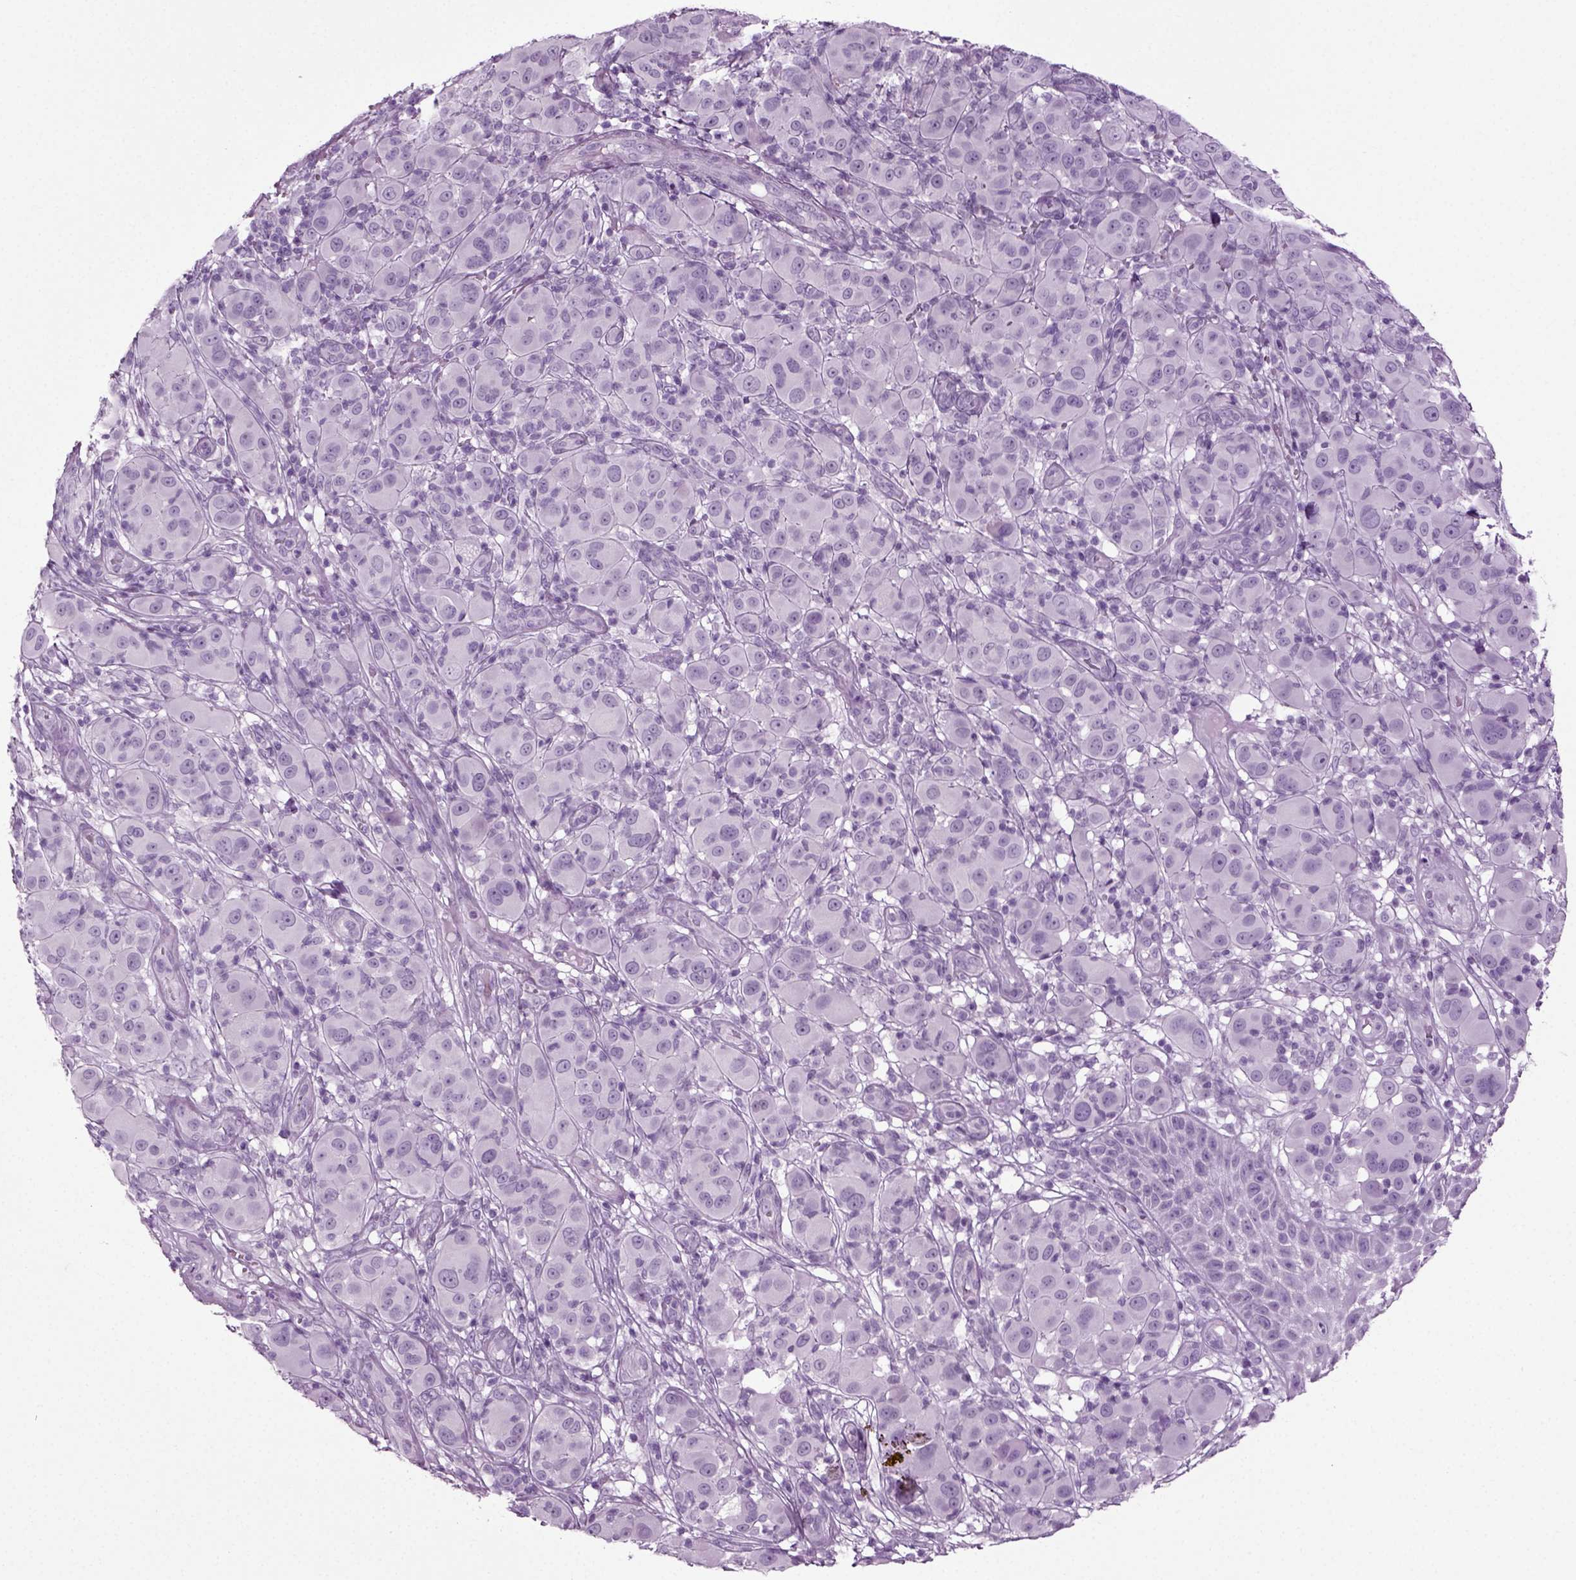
{"staining": {"intensity": "negative", "quantity": "none", "location": "none"}, "tissue": "melanoma", "cell_type": "Tumor cells", "image_type": "cancer", "snomed": [{"axis": "morphology", "description": "Malignant melanoma, NOS"}, {"axis": "topography", "description": "Skin"}], "caption": "The immunohistochemistry (IHC) image has no significant staining in tumor cells of melanoma tissue.", "gene": "PRLH", "patient": {"sex": "female", "age": 87}}